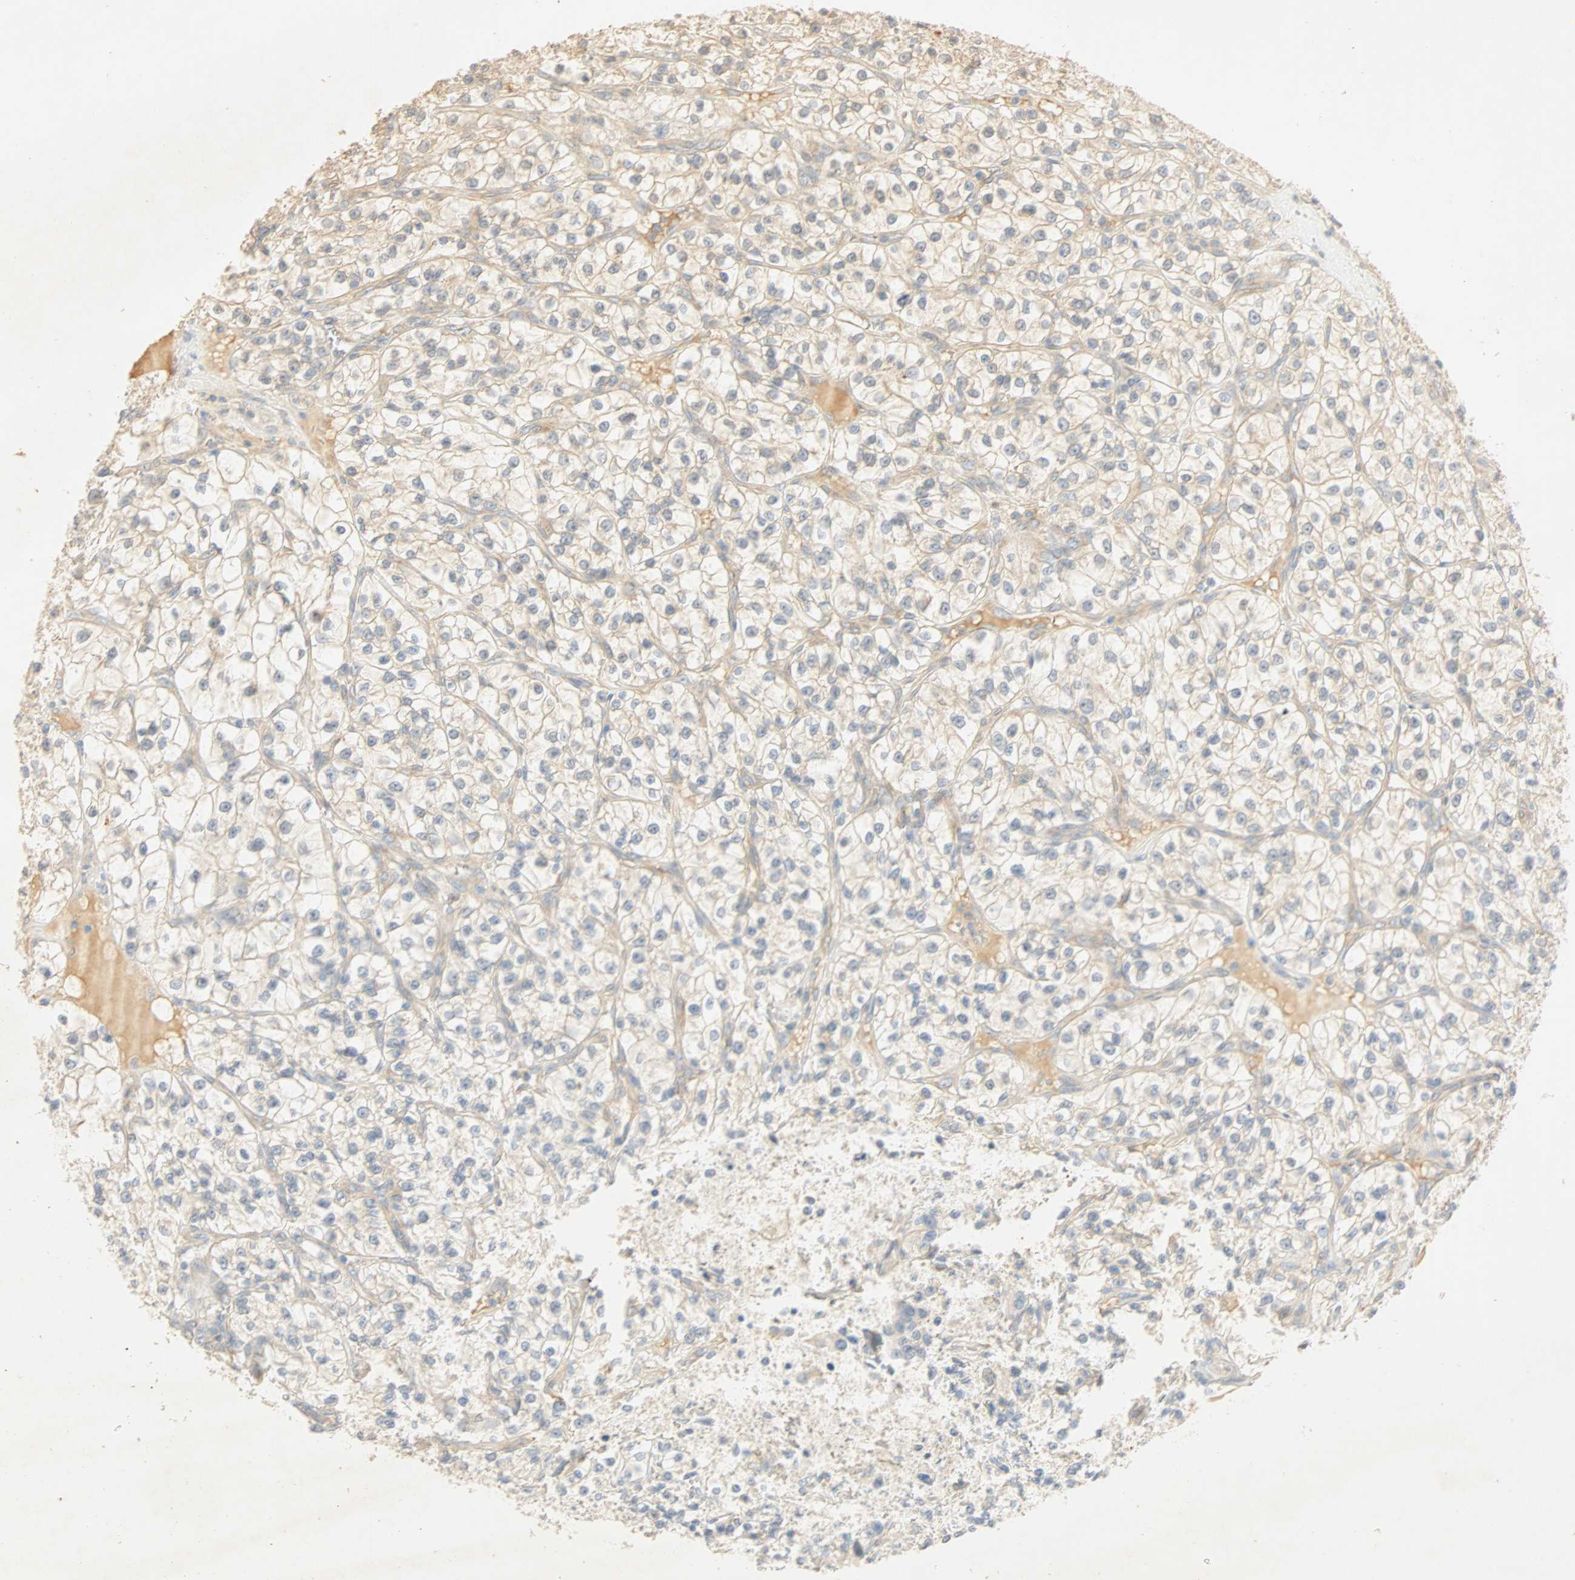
{"staining": {"intensity": "negative", "quantity": "none", "location": "none"}, "tissue": "renal cancer", "cell_type": "Tumor cells", "image_type": "cancer", "snomed": [{"axis": "morphology", "description": "Adenocarcinoma, NOS"}, {"axis": "topography", "description": "Kidney"}], "caption": "This image is of adenocarcinoma (renal) stained with immunohistochemistry (IHC) to label a protein in brown with the nuclei are counter-stained blue. There is no staining in tumor cells. The staining is performed using DAB brown chromogen with nuclei counter-stained in using hematoxylin.", "gene": "SELENBP1", "patient": {"sex": "female", "age": 57}}